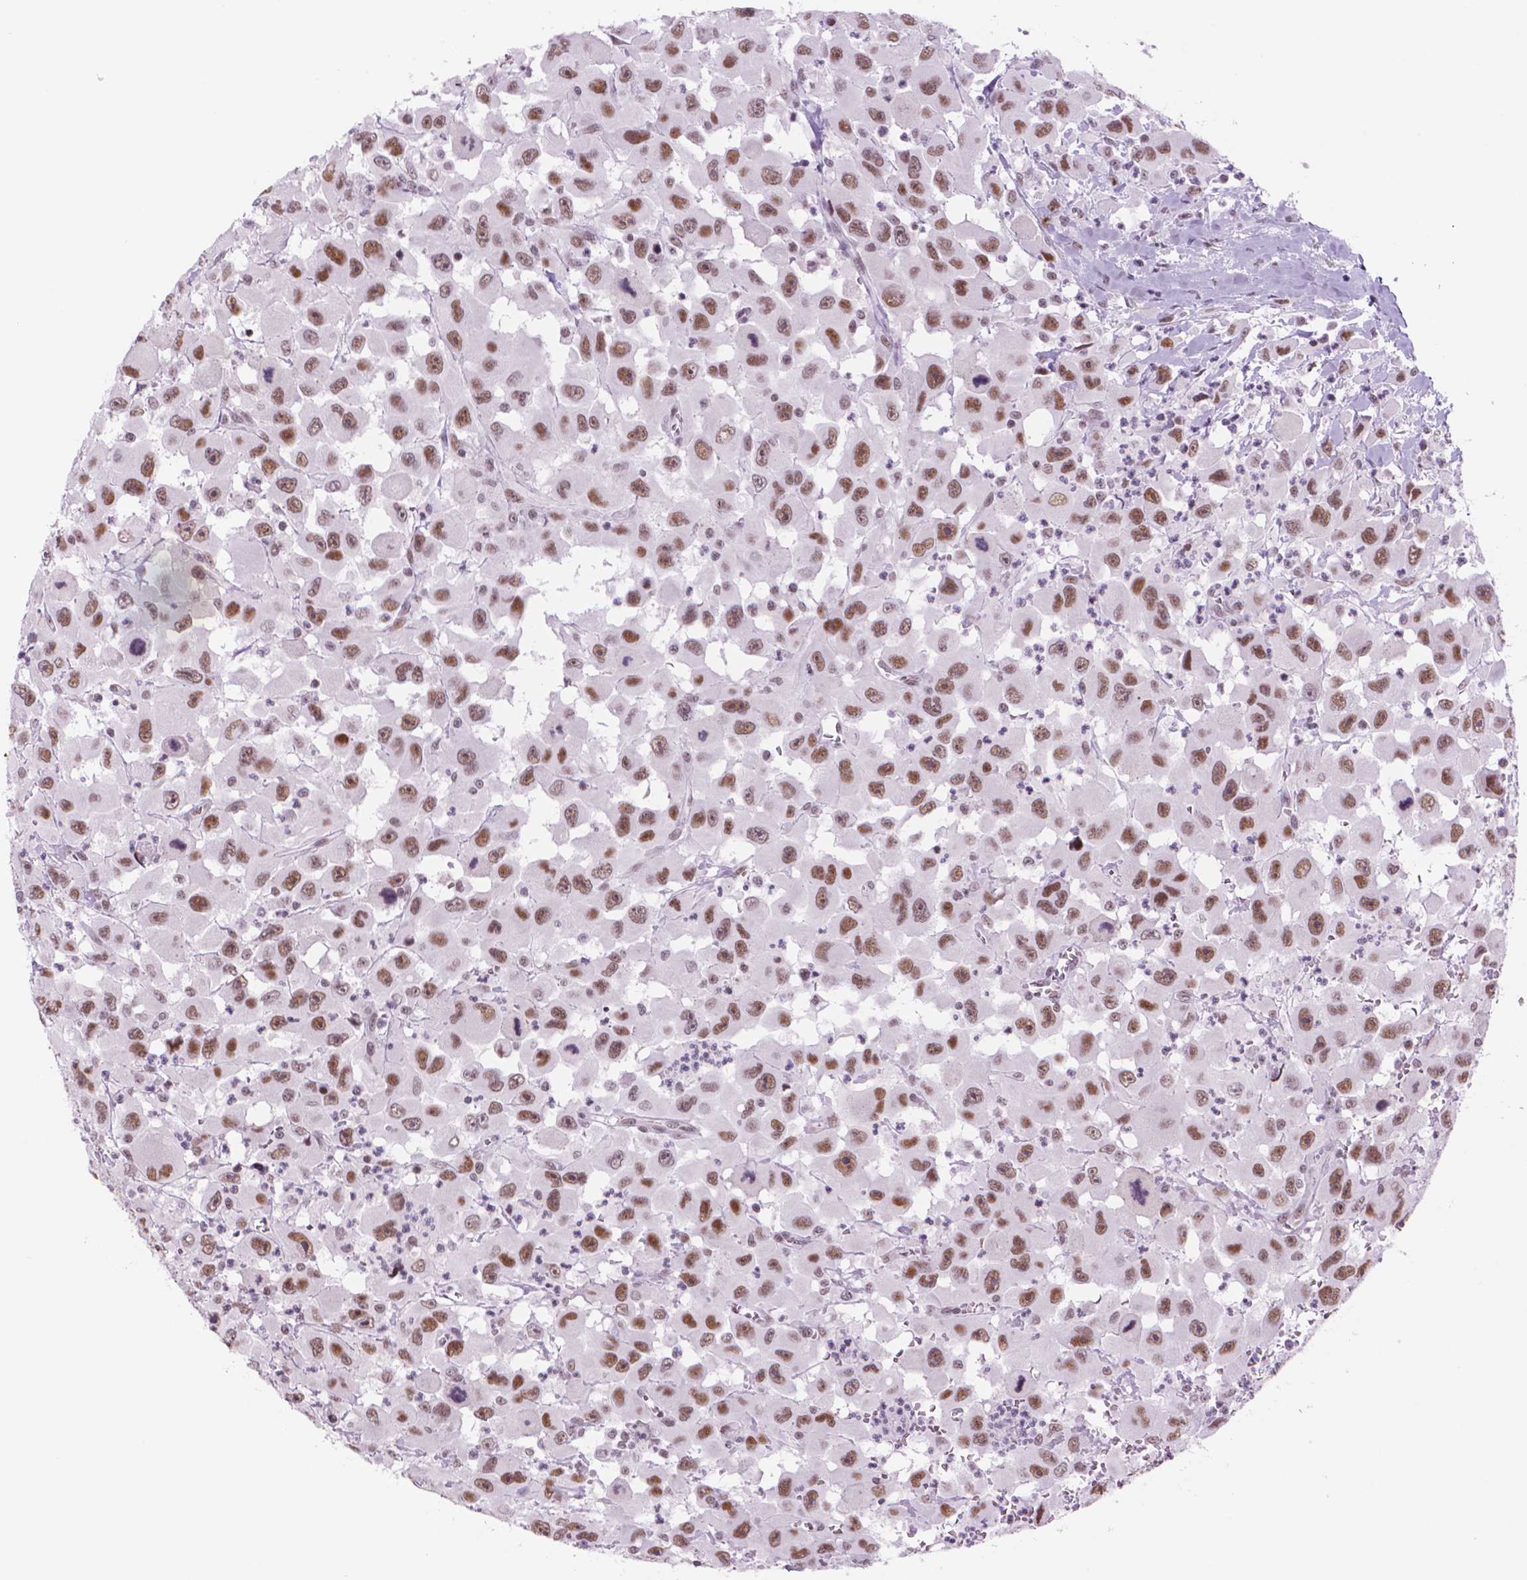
{"staining": {"intensity": "moderate", "quantity": ">75%", "location": "nuclear"}, "tissue": "head and neck cancer", "cell_type": "Tumor cells", "image_type": "cancer", "snomed": [{"axis": "morphology", "description": "Squamous cell carcinoma, NOS"}, {"axis": "morphology", "description": "Squamous cell carcinoma, metastatic, NOS"}, {"axis": "topography", "description": "Oral tissue"}, {"axis": "topography", "description": "Head-Neck"}], "caption": "Head and neck cancer stained for a protein (brown) demonstrates moderate nuclear positive staining in about >75% of tumor cells.", "gene": "POLR3D", "patient": {"sex": "female", "age": 85}}